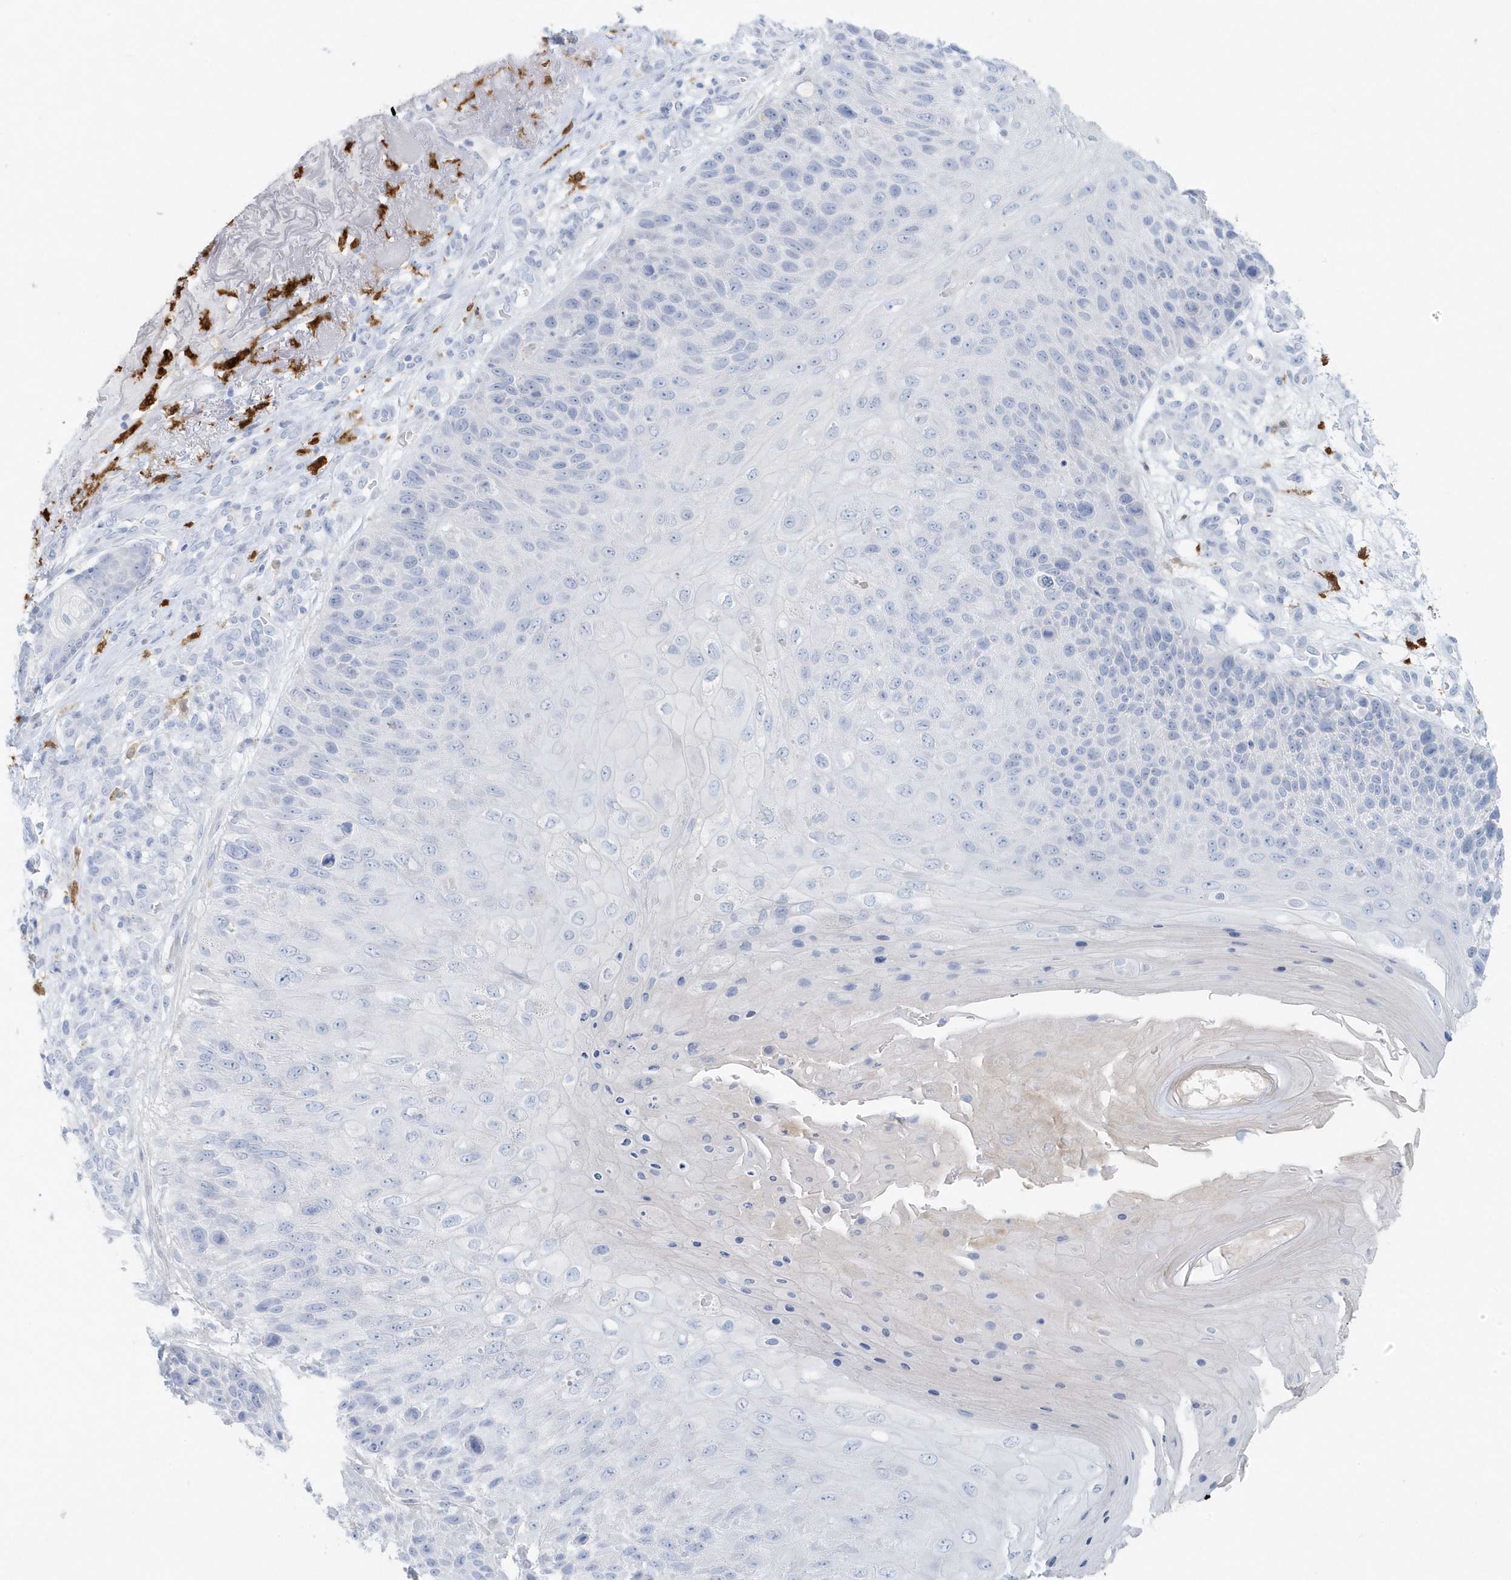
{"staining": {"intensity": "negative", "quantity": "none", "location": "none"}, "tissue": "skin cancer", "cell_type": "Tumor cells", "image_type": "cancer", "snomed": [{"axis": "morphology", "description": "Squamous cell carcinoma, NOS"}, {"axis": "topography", "description": "Skin"}], "caption": "Tumor cells show no significant protein staining in skin cancer (squamous cell carcinoma).", "gene": "FAM98A", "patient": {"sex": "female", "age": 88}}